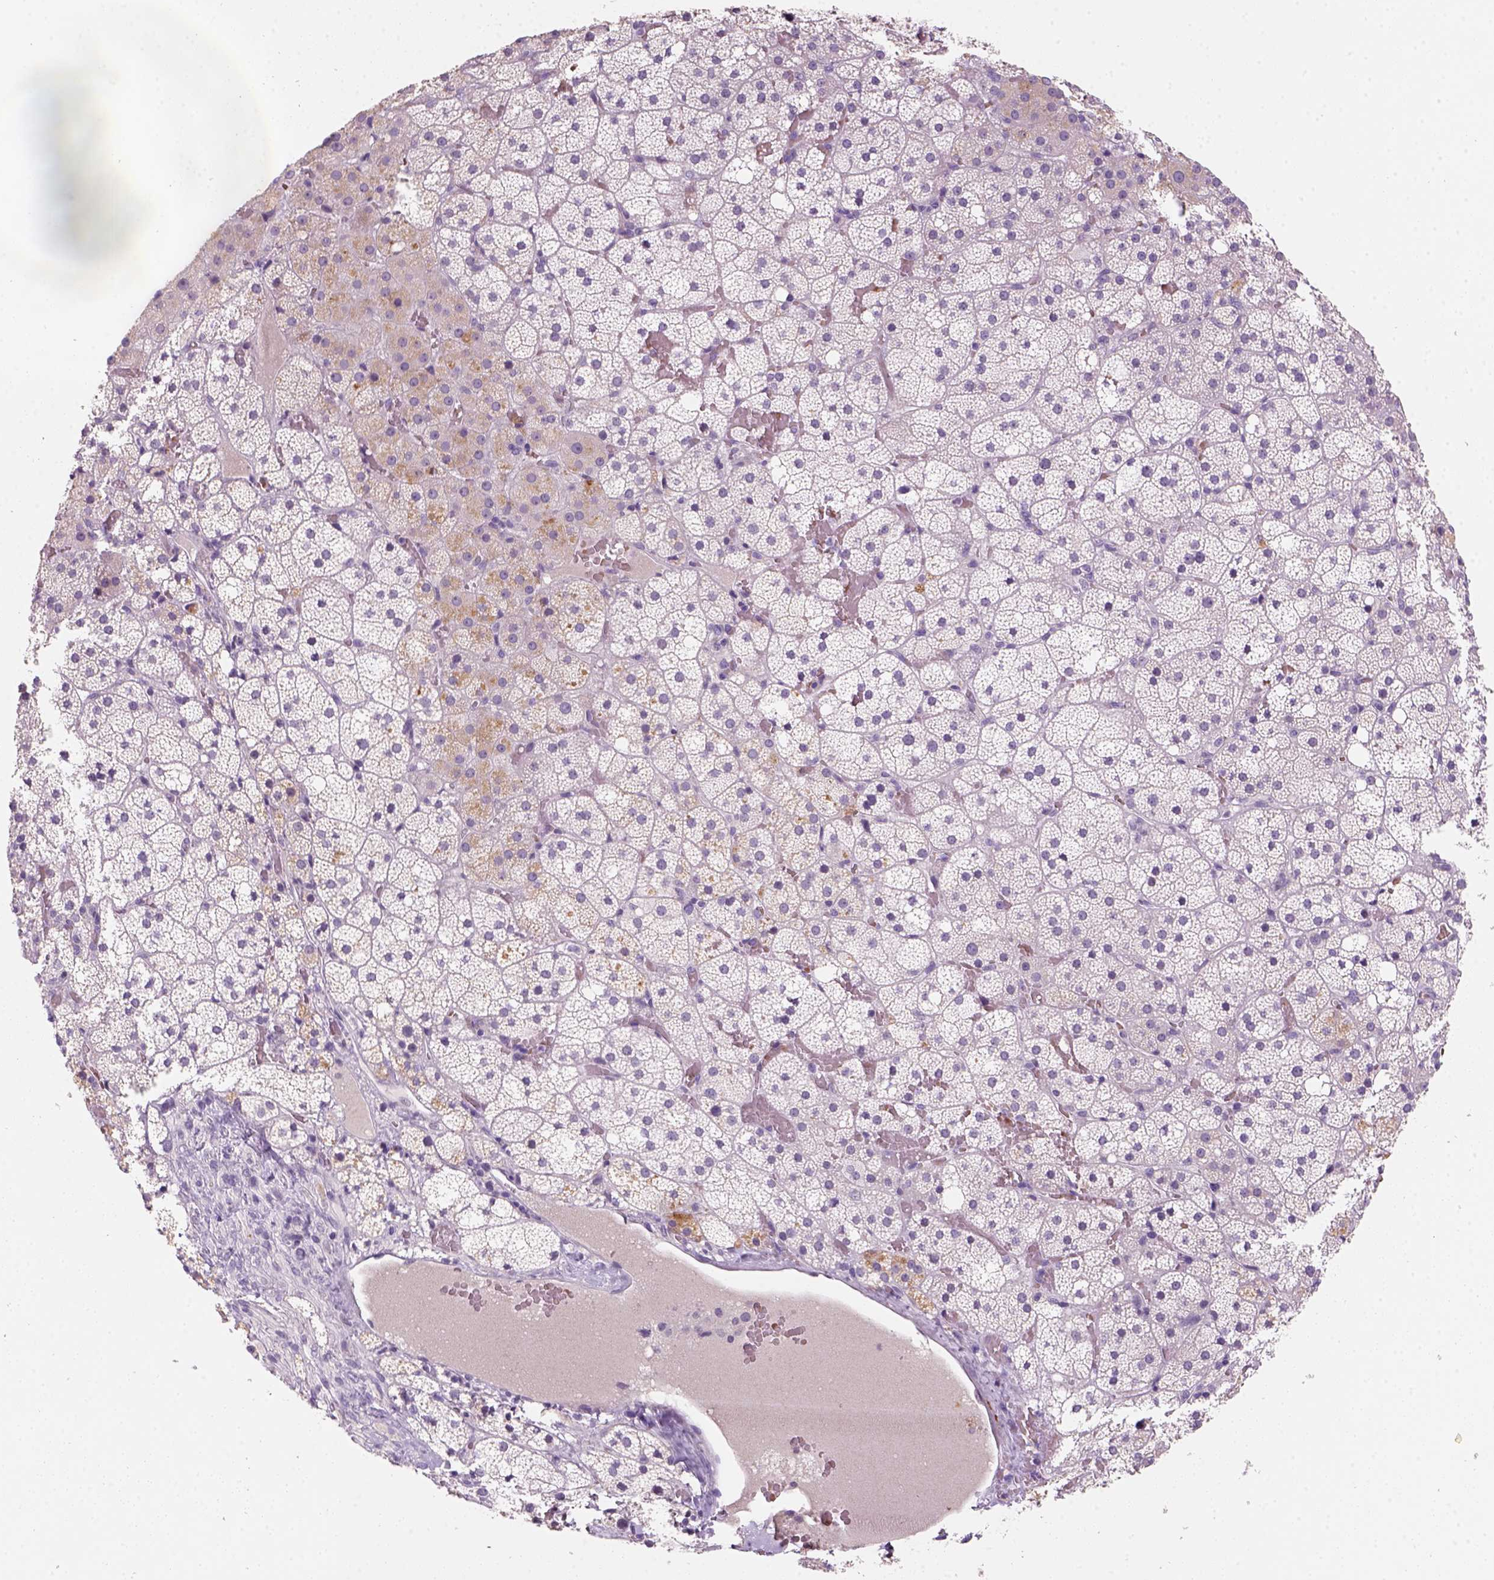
{"staining": {"intensity": "negative", "quantity": "none", "location": "none"}, "tissue": "adrenal gland", "cell_type": "Glandular cells", "image_type": "normal", "snomed": [{"axis": "morphology", "description": "Normal tissue, NOS"}, {"axis": "topography", "description": "Adrenal gland"}], "caption": "Adrenal gland was stained to show a protein in brown. There is no significant positivity in glandular cells. (Brightfield microscopy of DAB immunohistochemistry at high magnification).", "gene": "ZMAT4", "patient": {"sex": "male", "age": 53}}